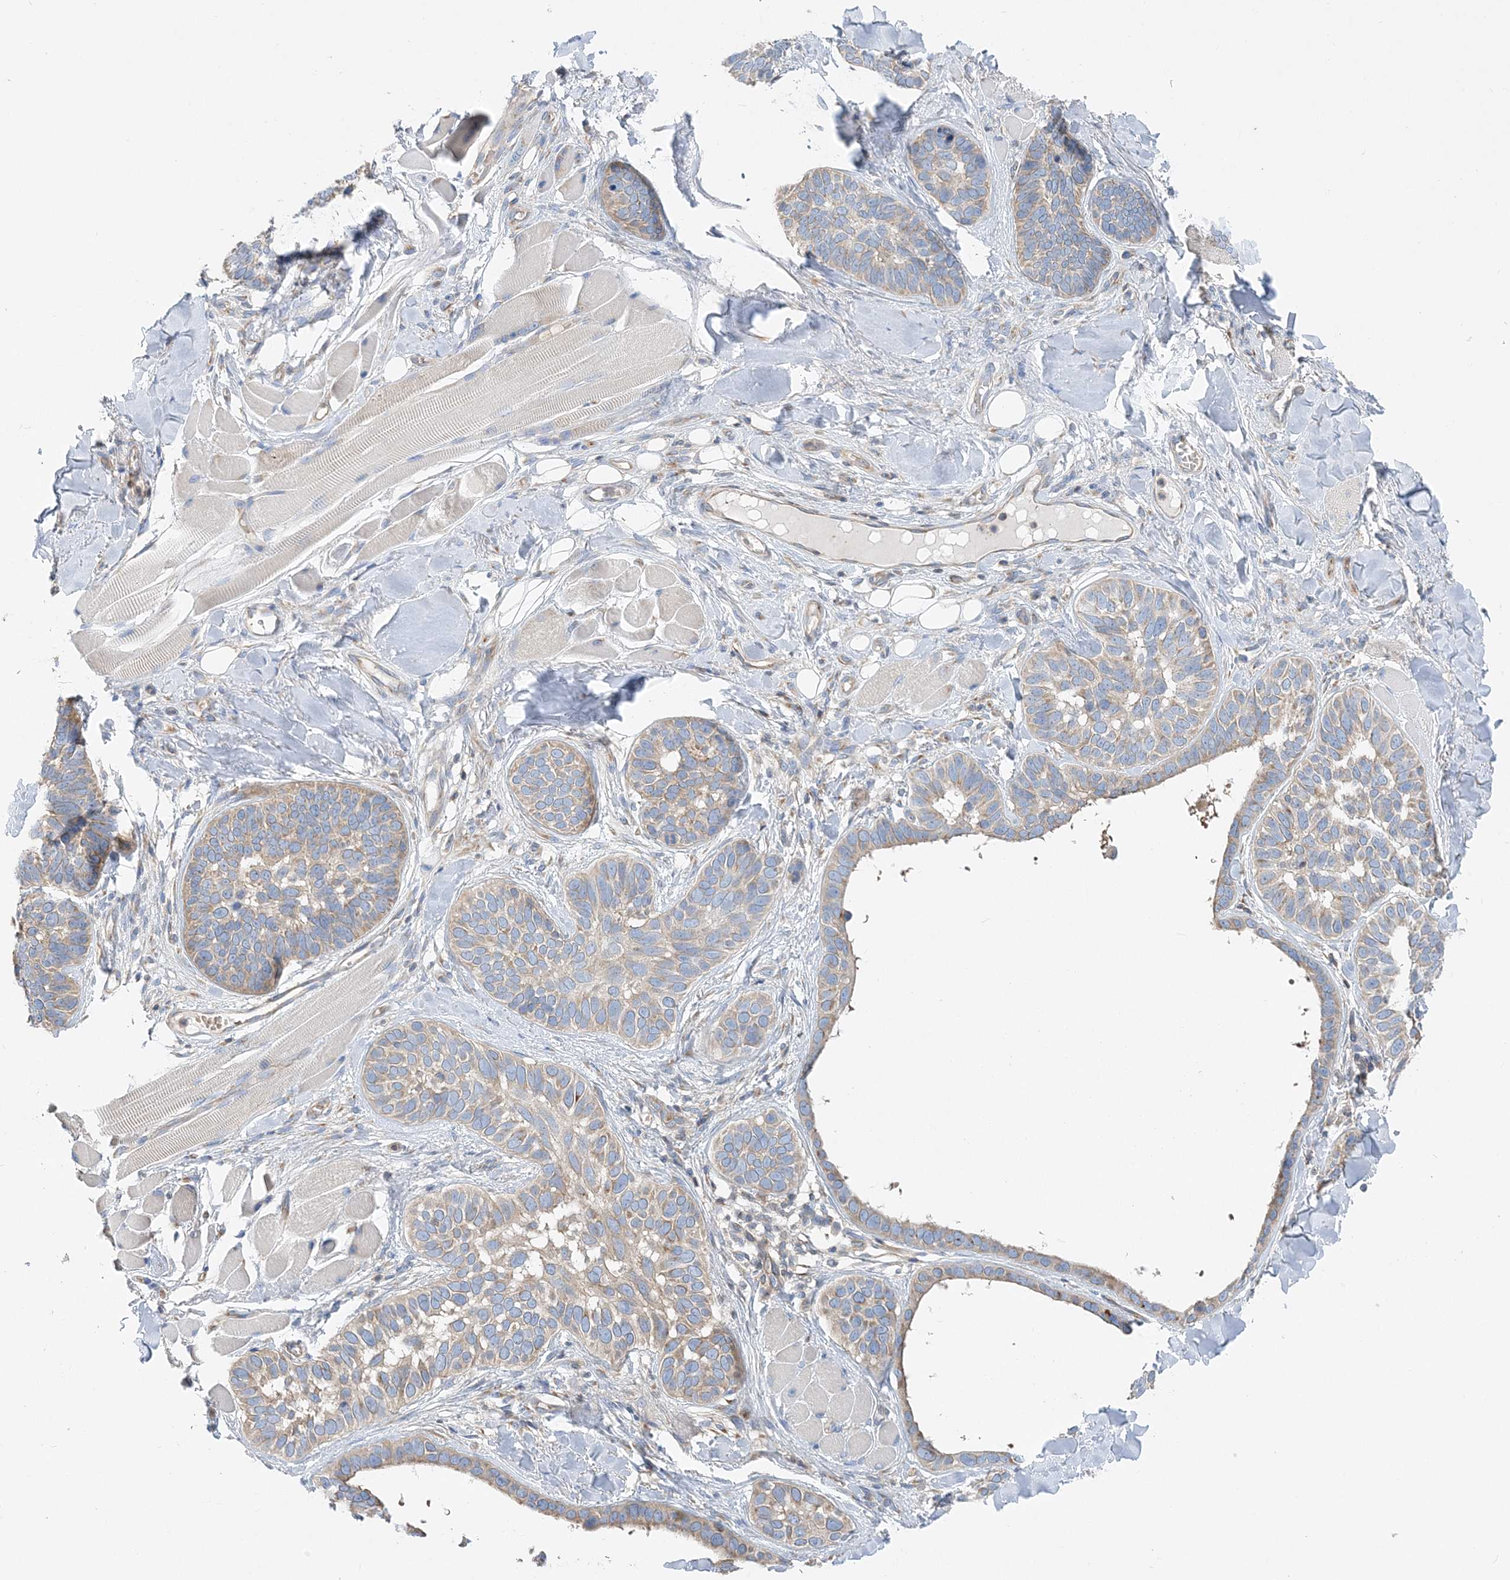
{"staining": {"intensity": "weak", "quantity": ">75%", "location": "cytoplasmic/membranous"}, "tissue": "skin cancer", "cell_type": "Tumor cells", "image_type": "cancer", "snomed": [{"axis": "morphology", "description": "Basal cell carcinoma"}, {"axis": "topography", "description": "Skin"}], "caption": "DAB immunohistochemical staining of human skin basal cell carcinoma exhibits weak cytoplasmic/membranous protein staining in about >75% of tumor cells.", "gene": "FAM114A2", "patient": {"sex": "male", "age": 62}}